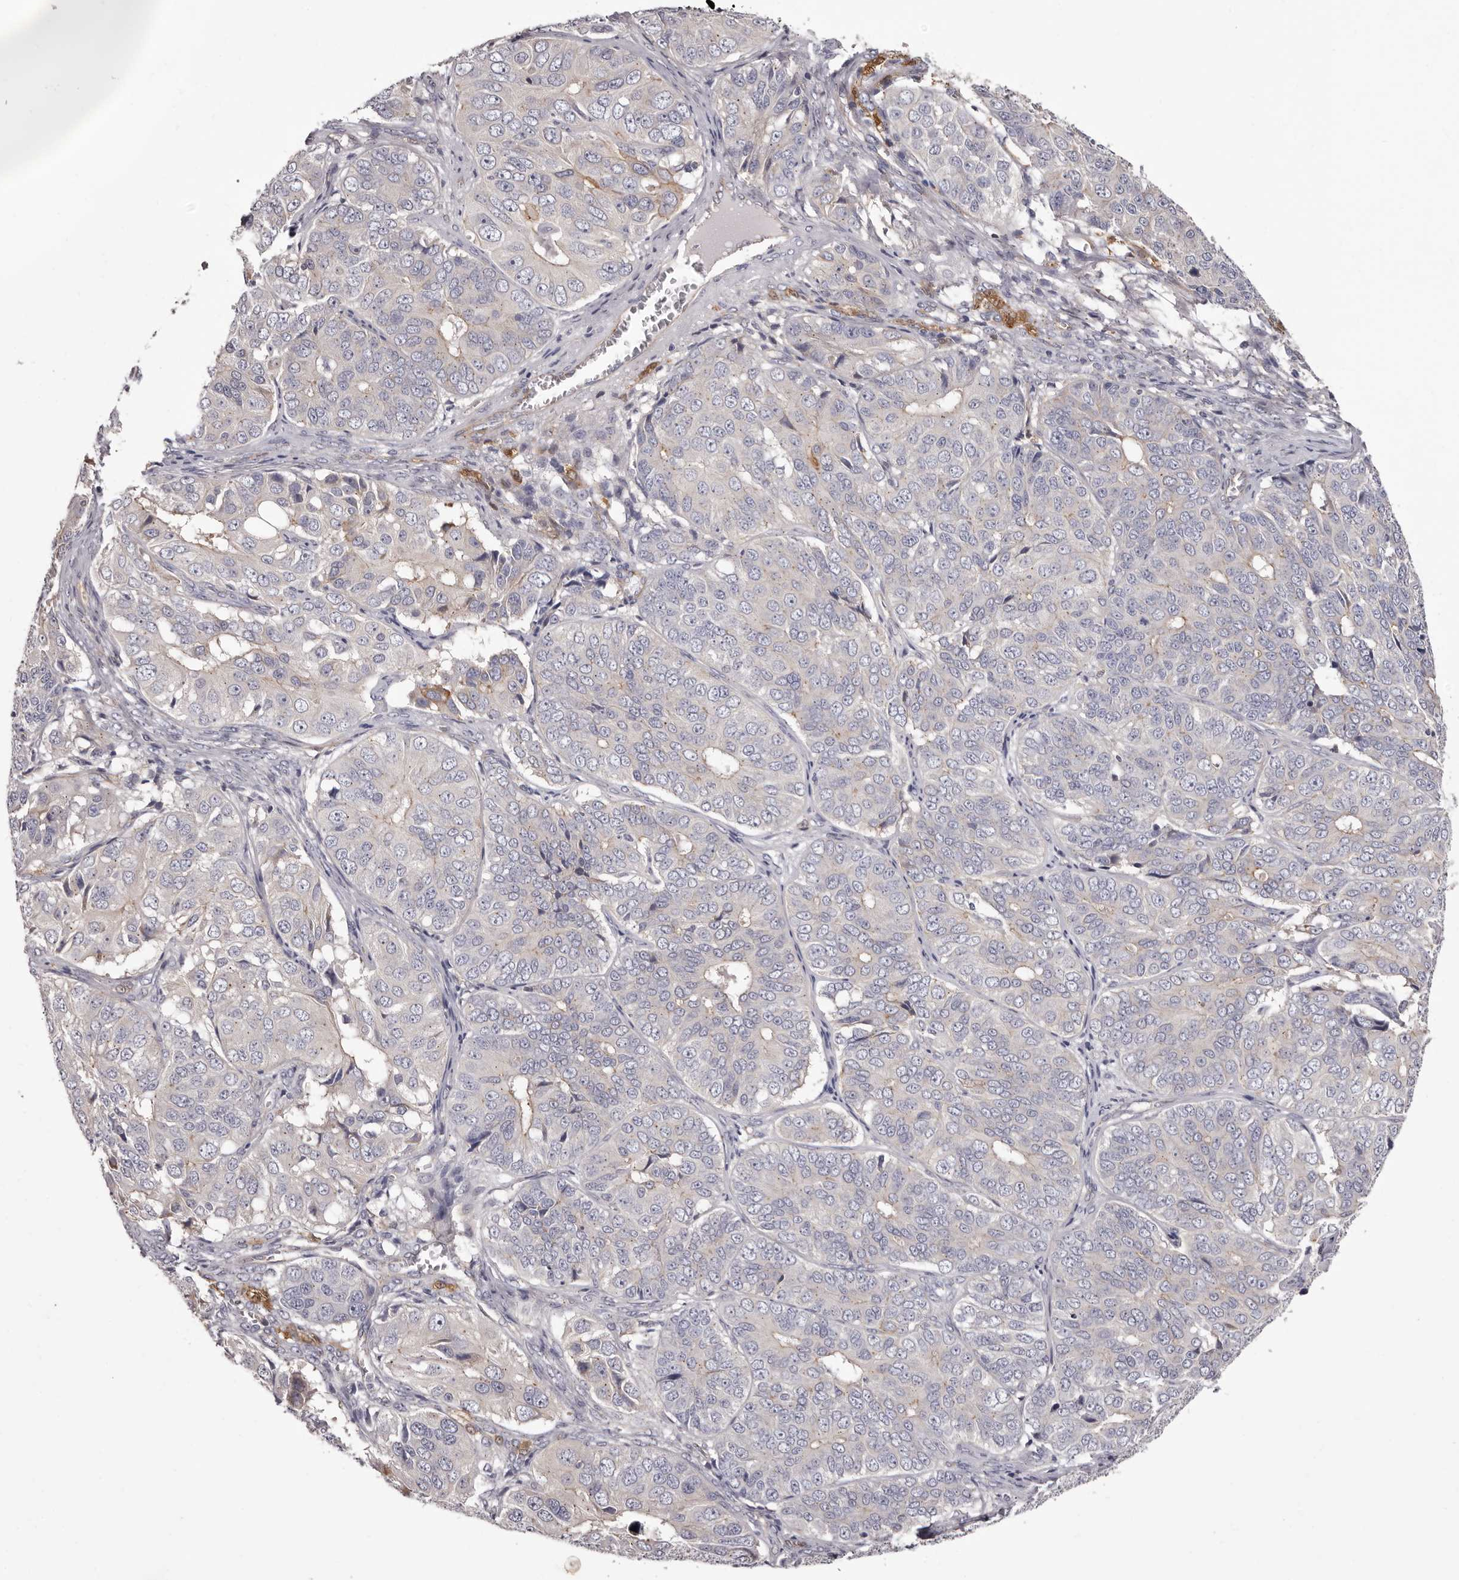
{"staining": {"intensity": "negative", "quantity": "none", "location": "none"}, "tissue": "ovarian cancer", "cell_type": "Tumor cells", "image_type": "cancer", "snomed": [{"axis": "morphology", "description": "Carcinoma, endometroid"}, {"axis": "topography", "description": "Ovary"}], "caption": "Tumor cells show no significant positivity in ovarian endometroid carcinoma. Nuclei are stained in blue.", "gene": "PEG10", "patient": {"sex": "female", "age": 51}}